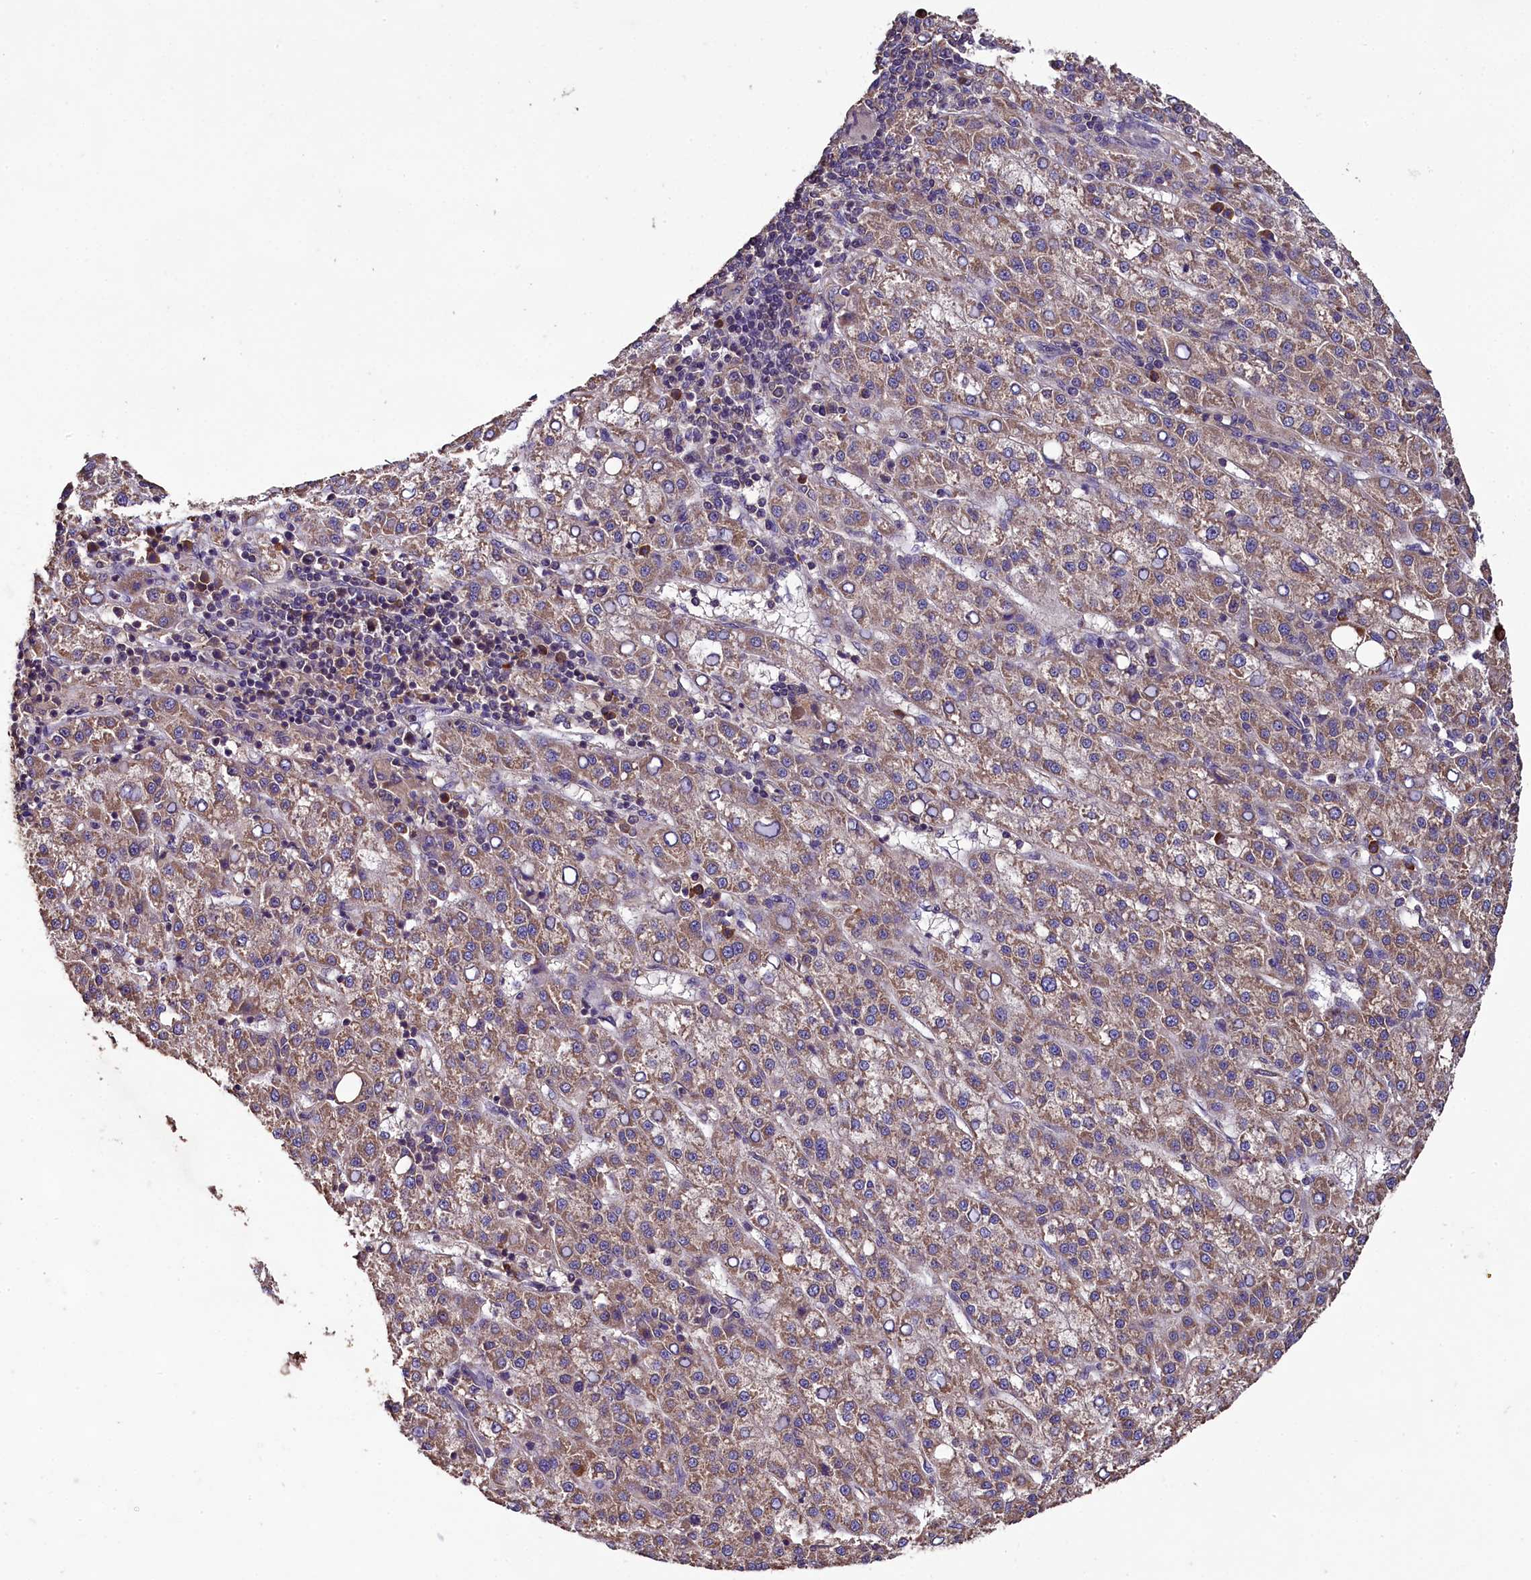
{"staining": {"intensity": "moderate", "quantity": "<25%", "location": "cytoplasmic/membranous"}, "tissue": "liver cancer", "cell_type": "Tumor cells", "image_type": "cancer", "snomed": [{"axis": "morphology", "description": "Carcinoma, Hepatocellular, NOS"}, {"axis": "topography", "description": "Liver"}], "caption": "Tumor cells exhibit low levels of moderate cytoplasmic/membranous positivity in approximately <25% of cells in hepatocellular carcinoma (liver).", "gene": "ENKD1", "patient": {"sex": "female", "age": 58}}